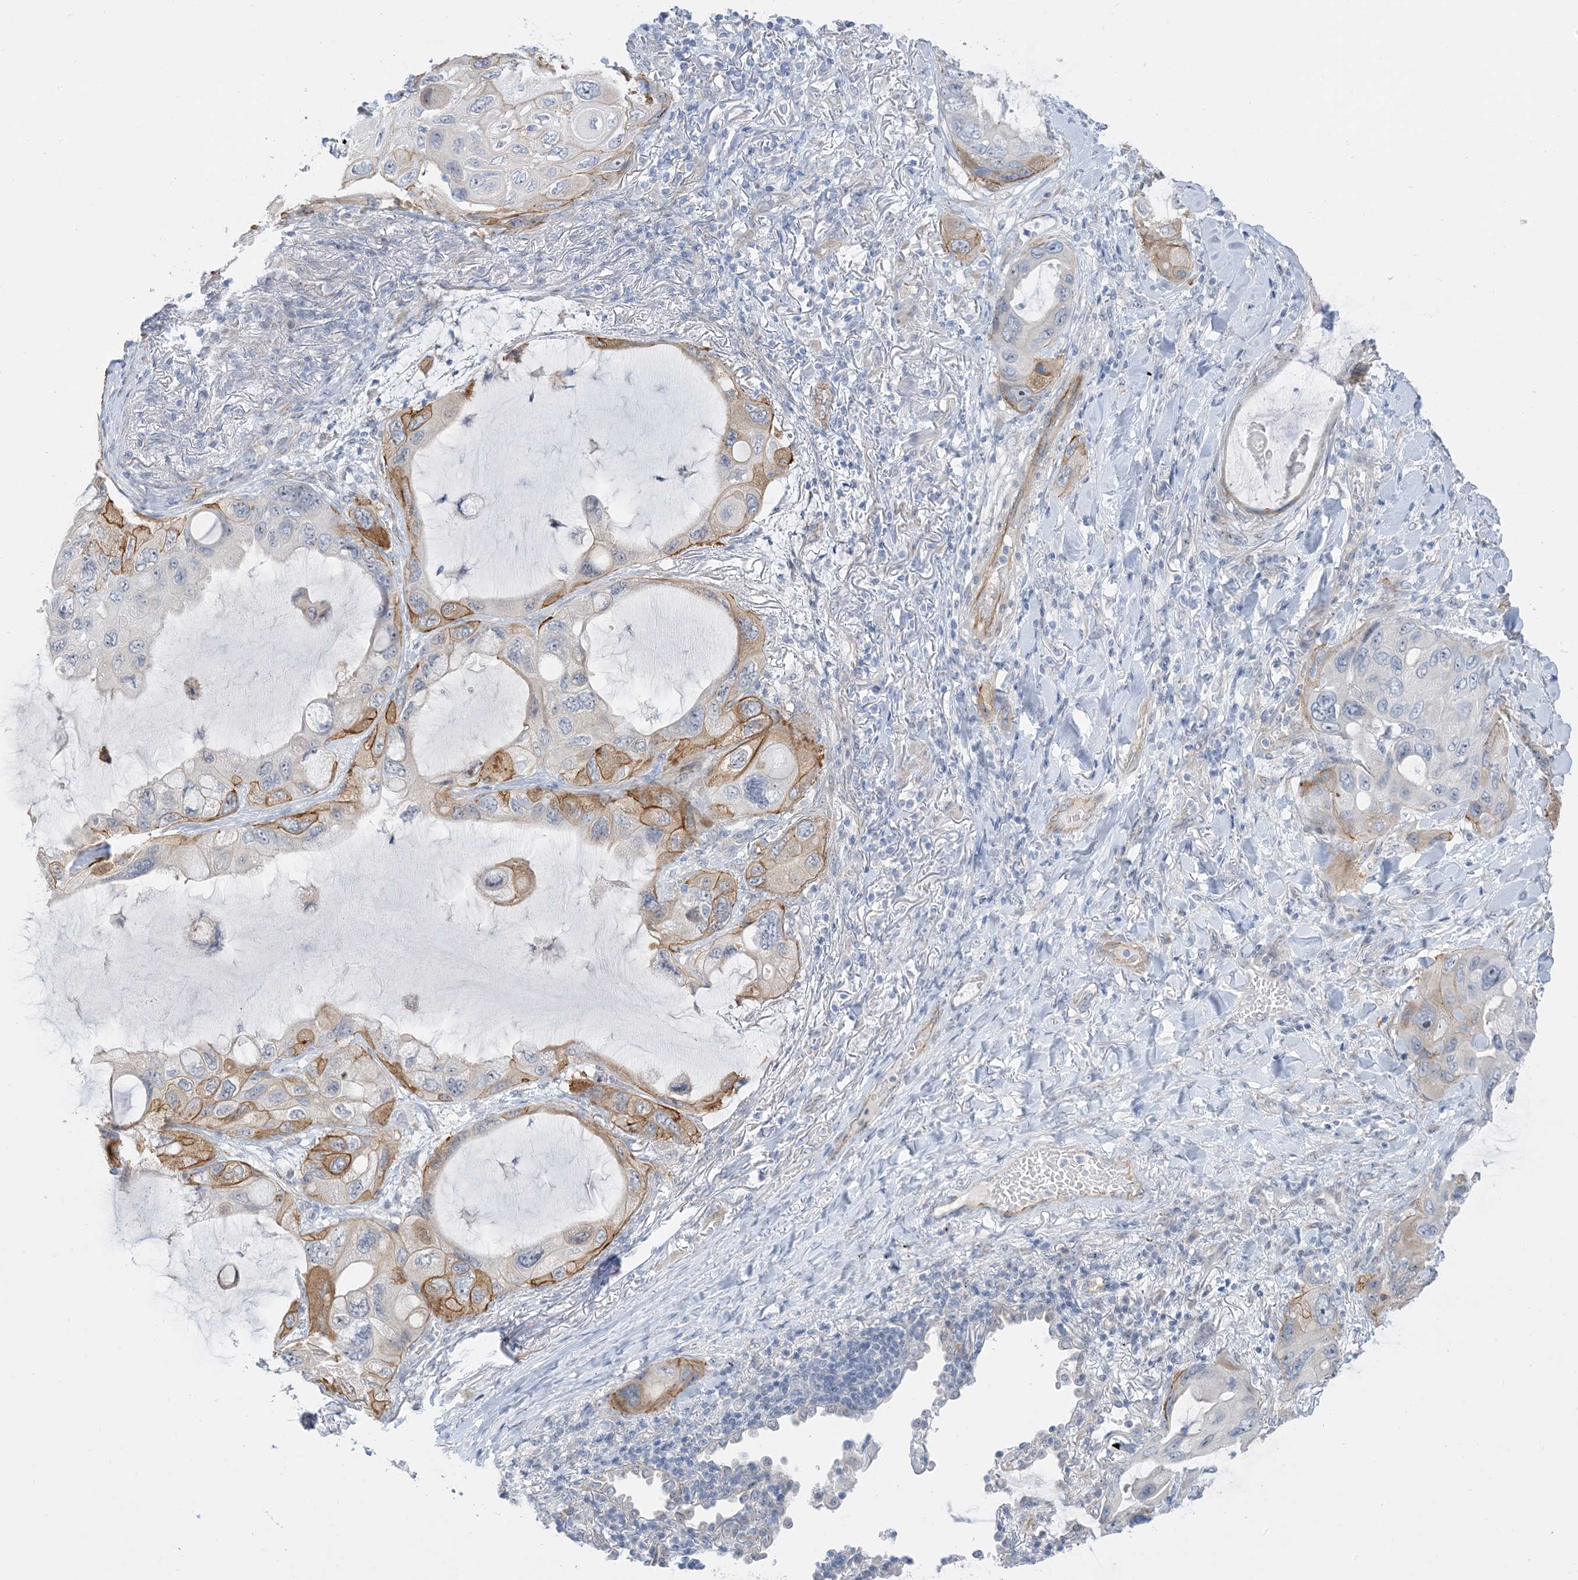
{"staining": {"intensity": "moderate", "quantity": "<25%", "location": "cytoplasmic/membranous"}, "tissue": "lung cancer", "cell_type": "Tumor cells", "image_type": "cancer", "snomed": [{"axis": "morphology", "description": "Squamous cell carcinoma, NOS"}, {"axis": "topography", "description": "Lung"}], "caption": "Human lung cancer stained for a protein (brown) displays moderate cytoplasmic/membranous positive expression in about <25% of tumor cells.", "gene": "IL36B", "patient": {"sex": "female", "age": 73}}